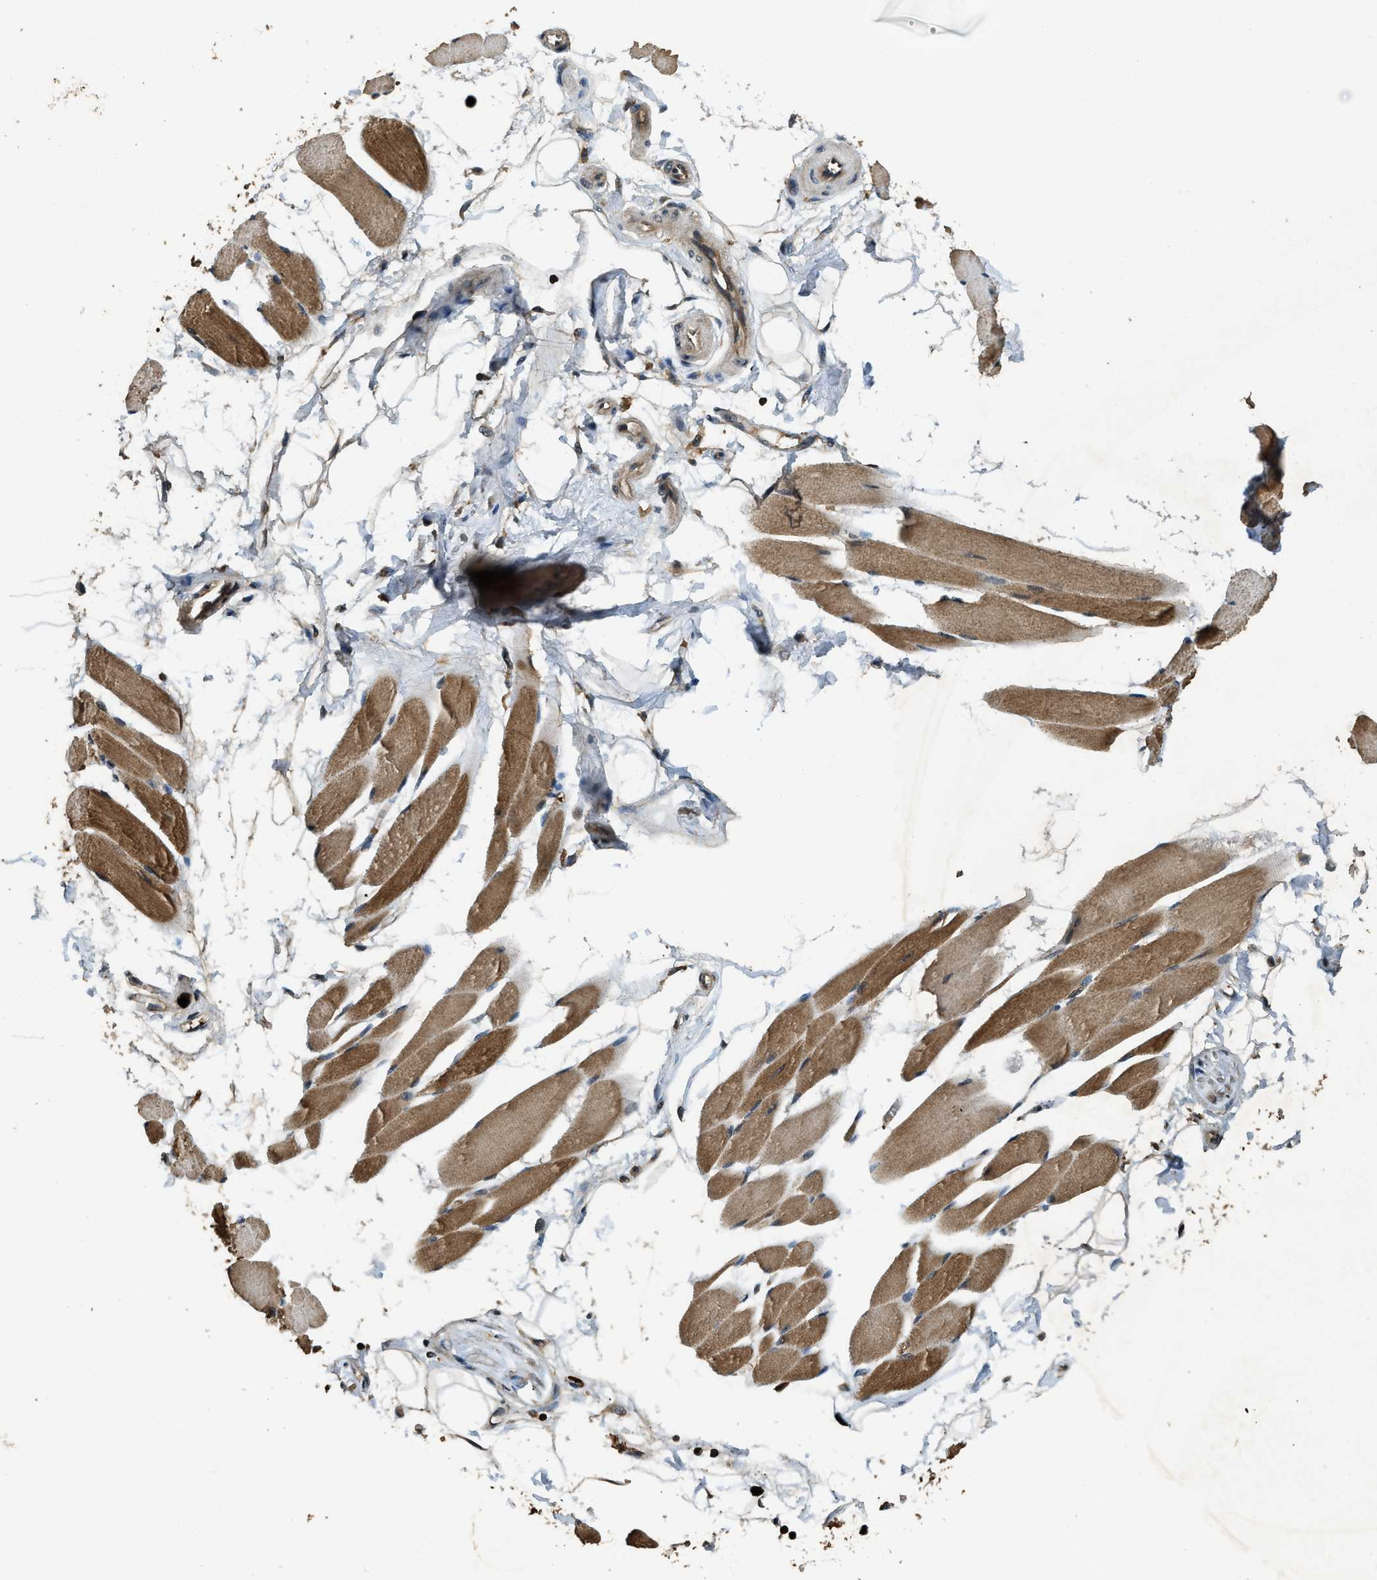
{"staining": {"intensity": "moderate", "quantity": "25%-75%", "location": "cytoplasmic/membranous"}, "tissue": "skeletal muscle", "cell_type": "Myocytes", "image_type": "normal", "snomed": [{"axis": "morphology", "description": "Normal tissue, NOS"}, {"axis": "topography", "description": "Skeletal muscle"}, {"axis": "topography", "description": "Peripheral nerve tissue"}], "caption": "Immunohistochemistry (IHC) of unremarkable skeletal muscle demonstrates medium levels of moderate cytoplasmic/membranous expression in about 25%-75% of myocytes.", "gene": "RNF141", "patient": {"sex": "female", "age": 84}}